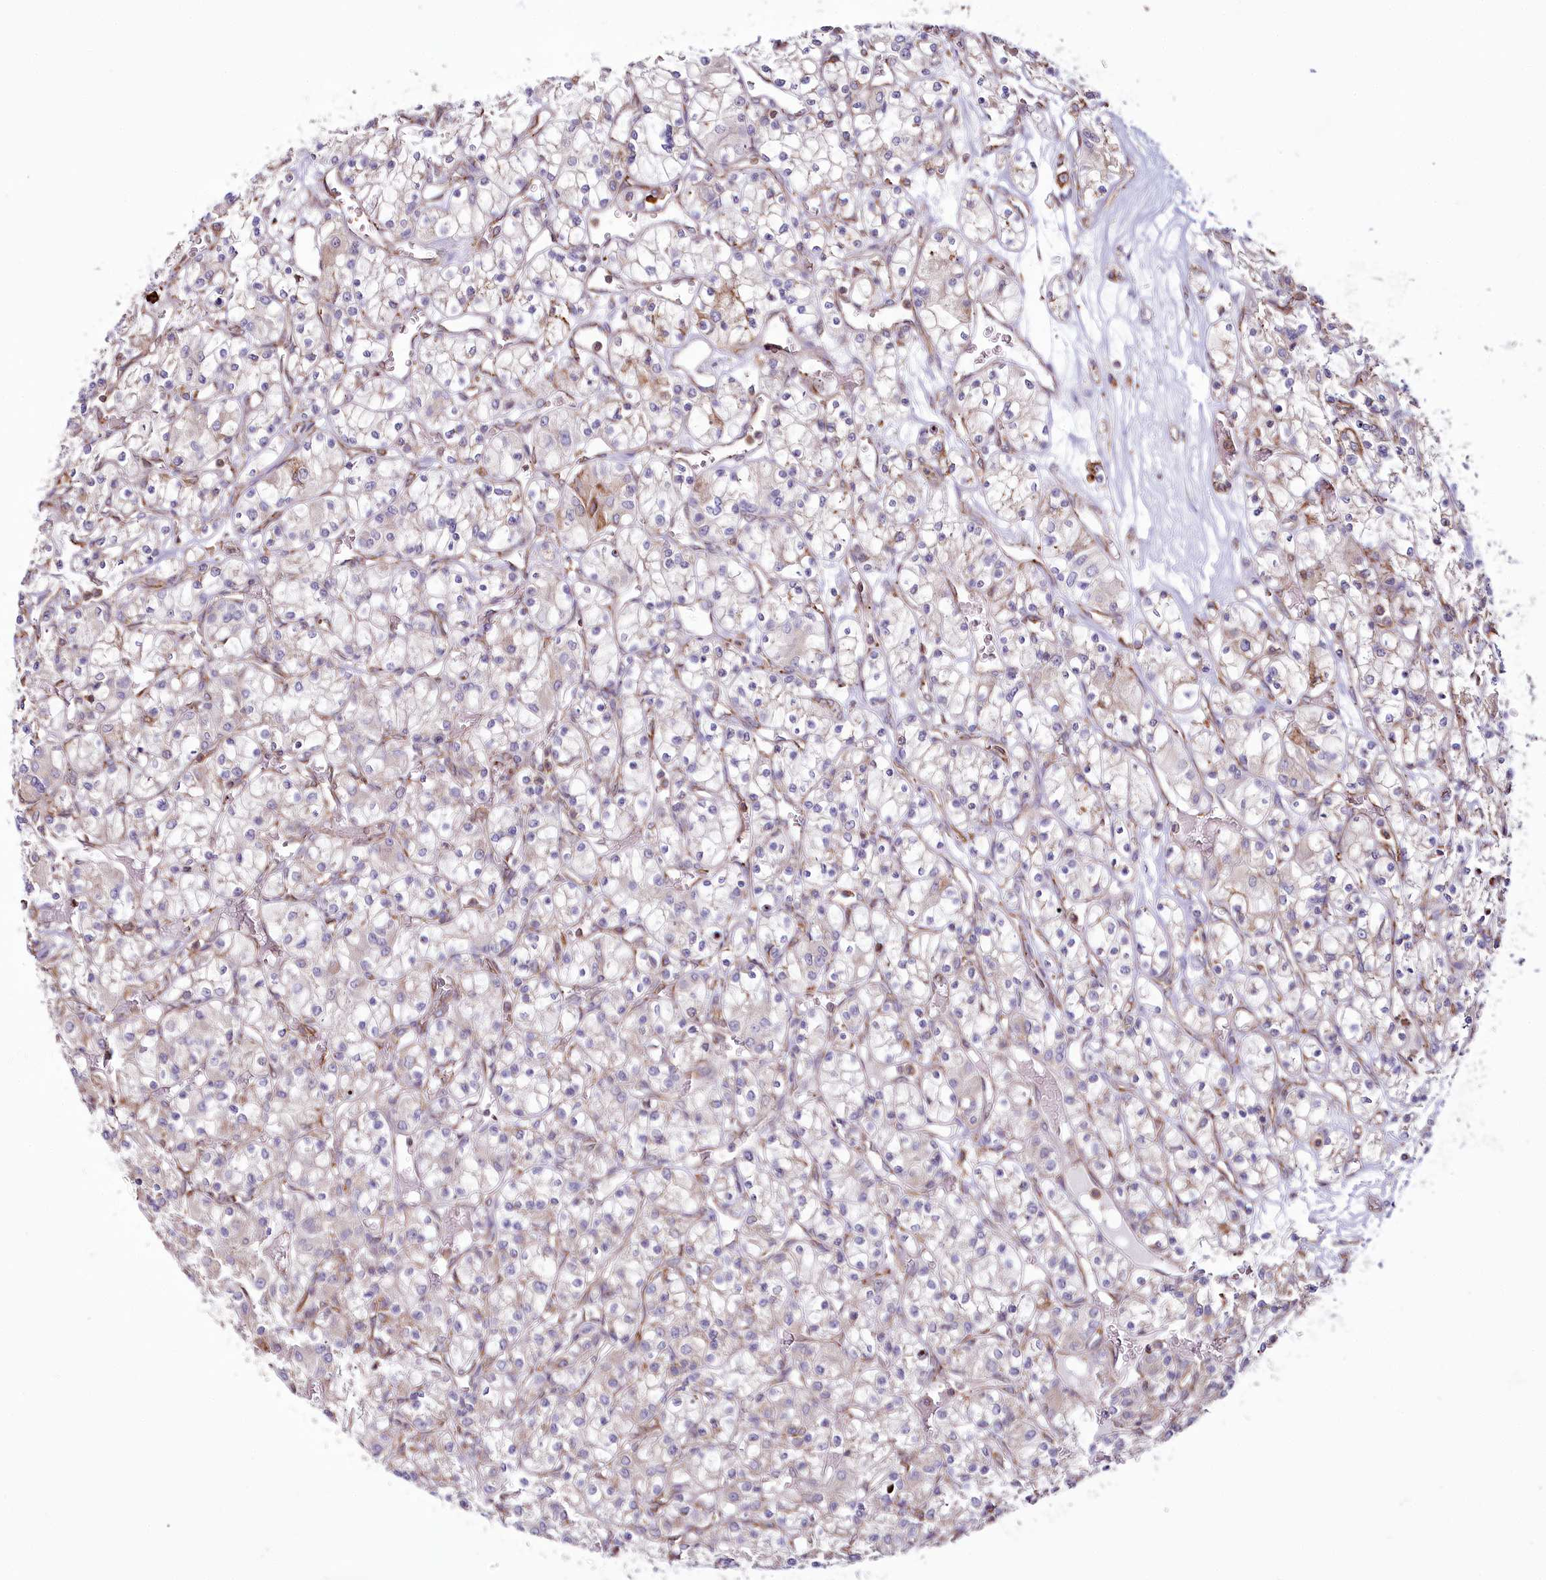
{"staining": {"intensity": "weak", "quantity": "<25%", "location": "cytoplasmic/membranous"}, "tissue": "renal cancer", "cell_type": "Tumor cells", "image_type": "cancer", "snomed": [{"axis": "morphology", "description": "Adenocarcinoma, NOS"}, {"axis": "topography", "description": "Kidney"}], "caption": "An IHC photomicrograph of renal cancer (adenocarcinoma) is shown. There is no staining in tumor cells of renal cancer (adenocarcinoma).", "gene": "POGLUT1", "patient": {"sex": "female", "age": 59}}